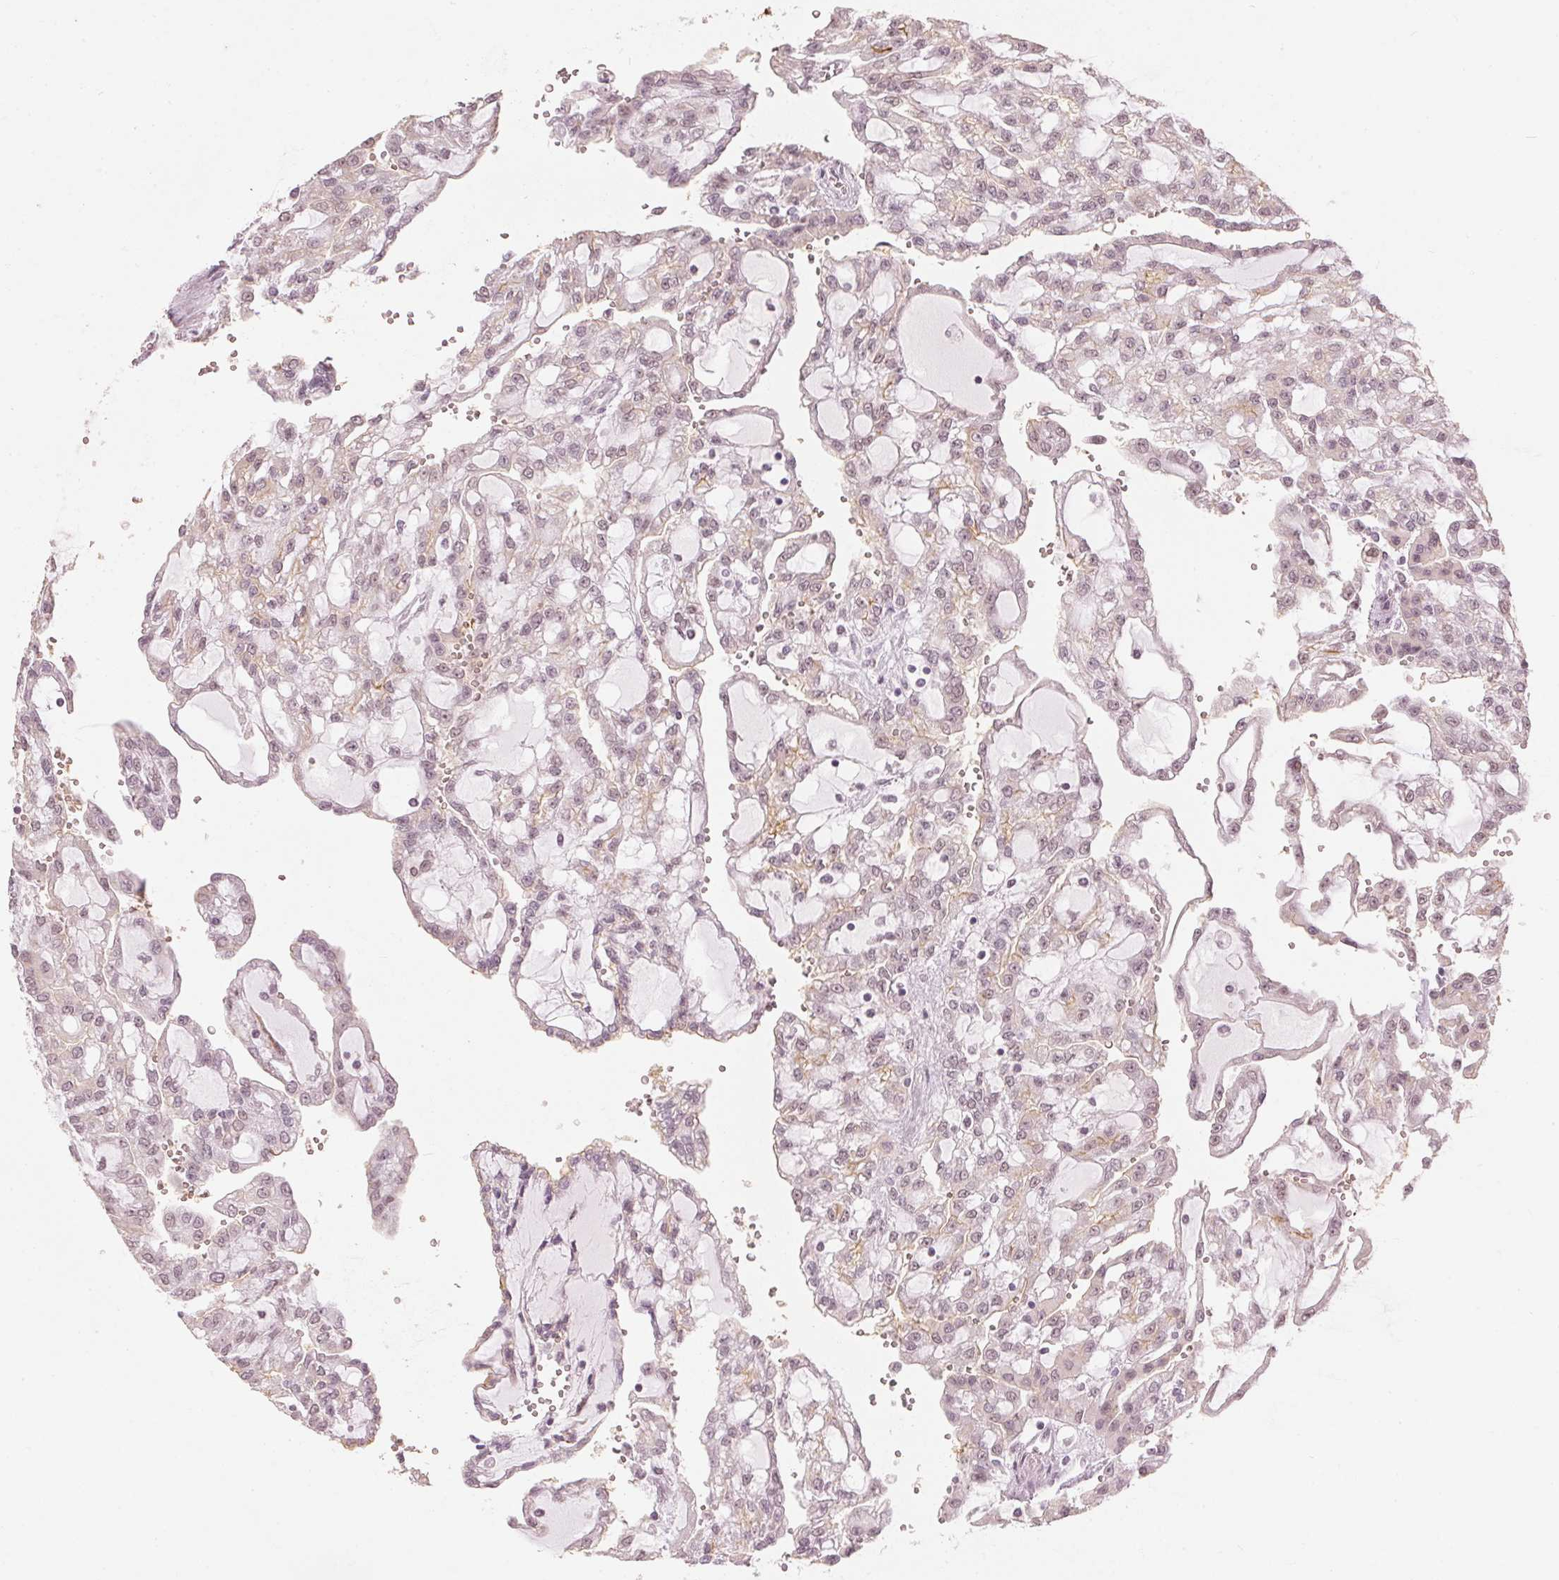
{"staining": {"intensity": "negative", "quantity": "none", "location": "none"}, "tissue": "renal cancer", "cell_type": "Tumor cells", "image_type": "cancer", "snomed": [{"axis": "morphology", "description": "Adenocarcinoma, NOS"}, {"axis": "topography", "description": "Kidney"}], "caption": "Immunohistochemical staining of renal adenocarcinoma shows no significant positivity in tumor cells.", "gene": "SLC39A3", "patient": {"sex": "male", "age": 63}}